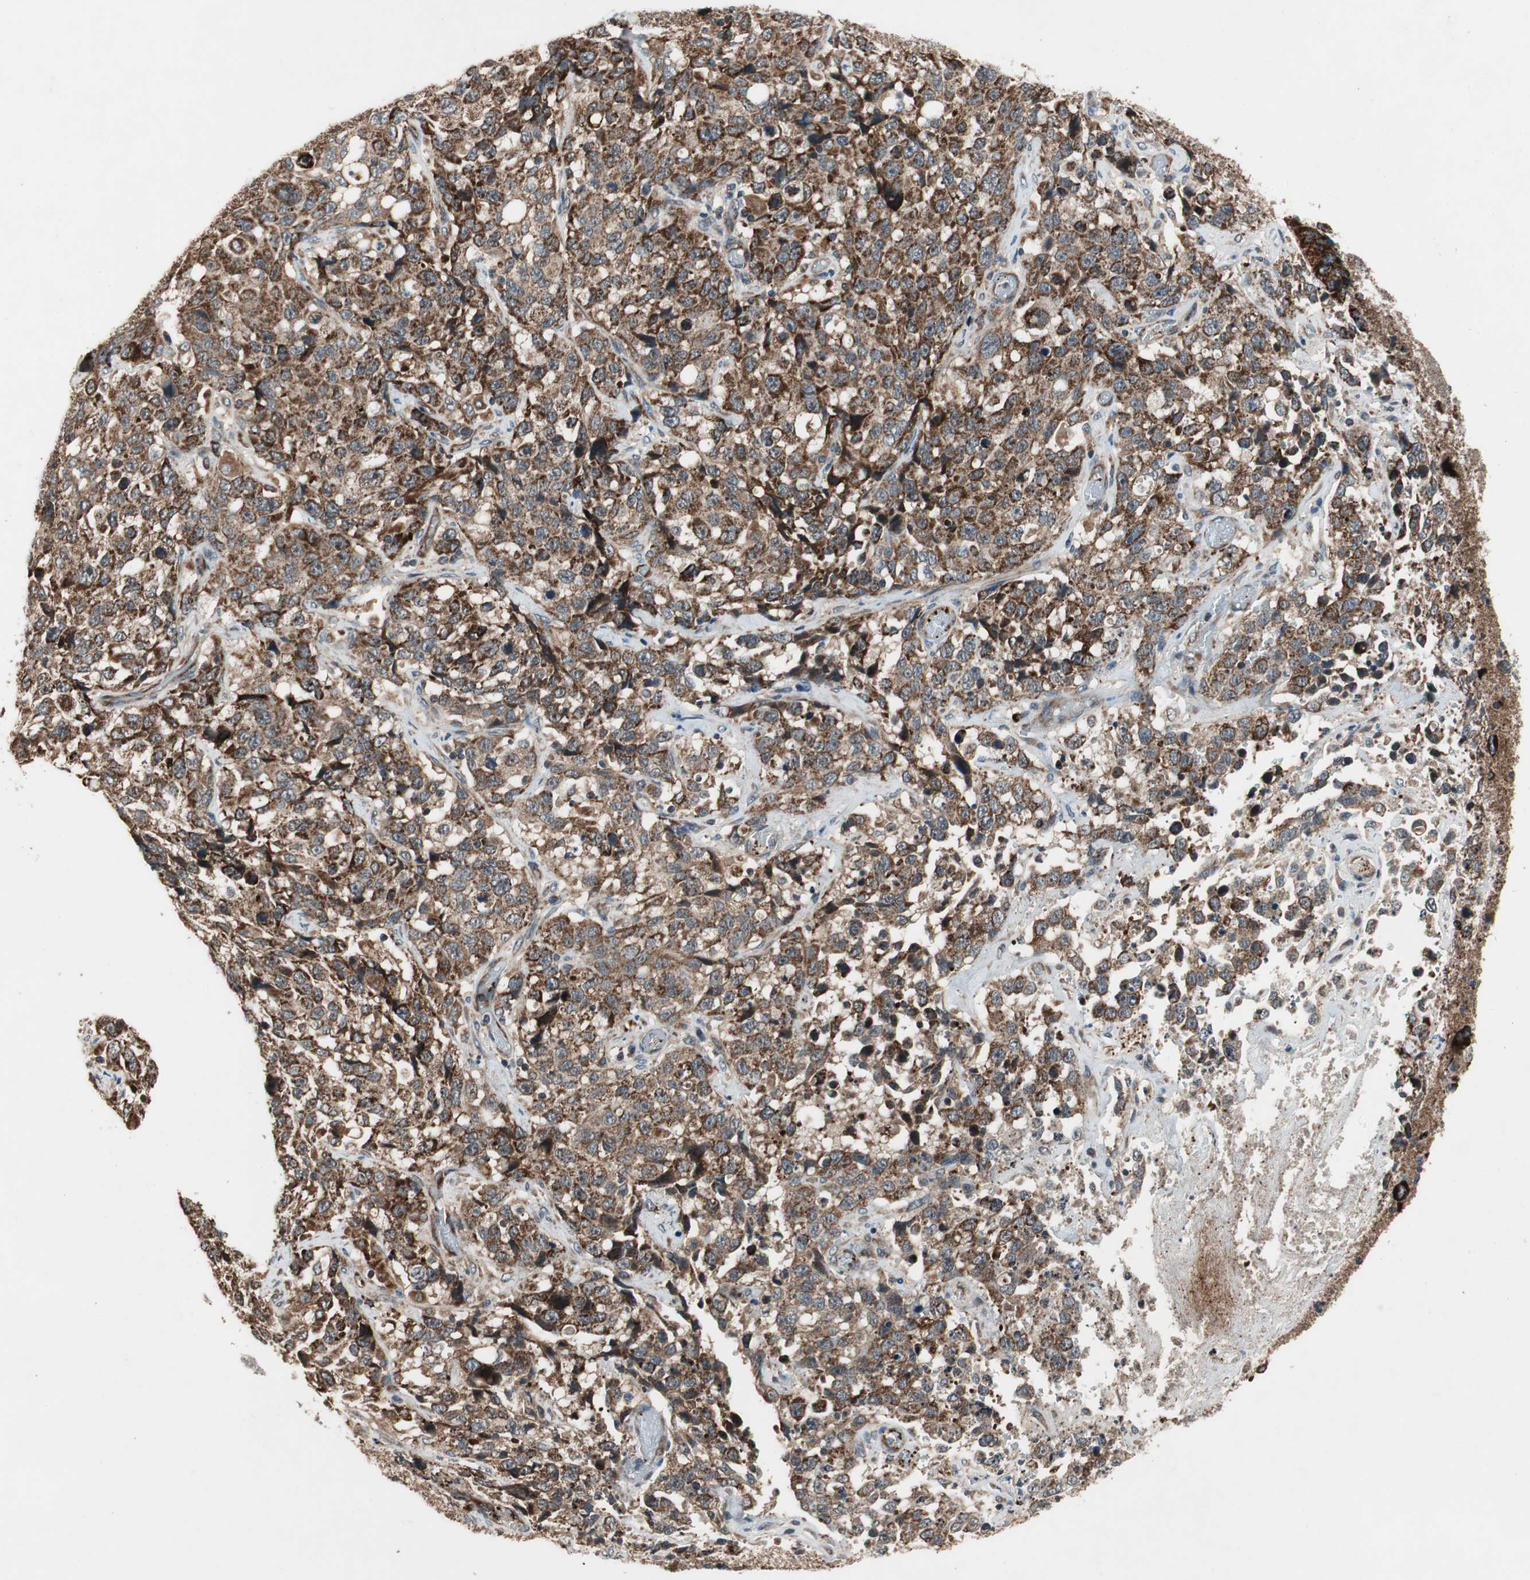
{"staining": {"intensity": "strong", "quantity": ">75%", "location": "cytoplasmic/membranous"}, "tissue": "stomach cancer", "cell_type": "Tumor cells", "image_type": "cancer", "snomed": [{"axis": "morphology", "description": "Normal tissue, NOS"}, {"axis": "morphology", "description": "Adenocarcinoma, NOS"}, {"axis": "topography", "description": "Stomach"}], "caption": "About >75% of tumor cells in human adenocarcinoma (stomach) show strong cytoplasmic/membranous protein positivity as visualized by brown immunohistochemical staining.", "gene": "AKAP1", "patient": {"sex": "male", "age": 48}}